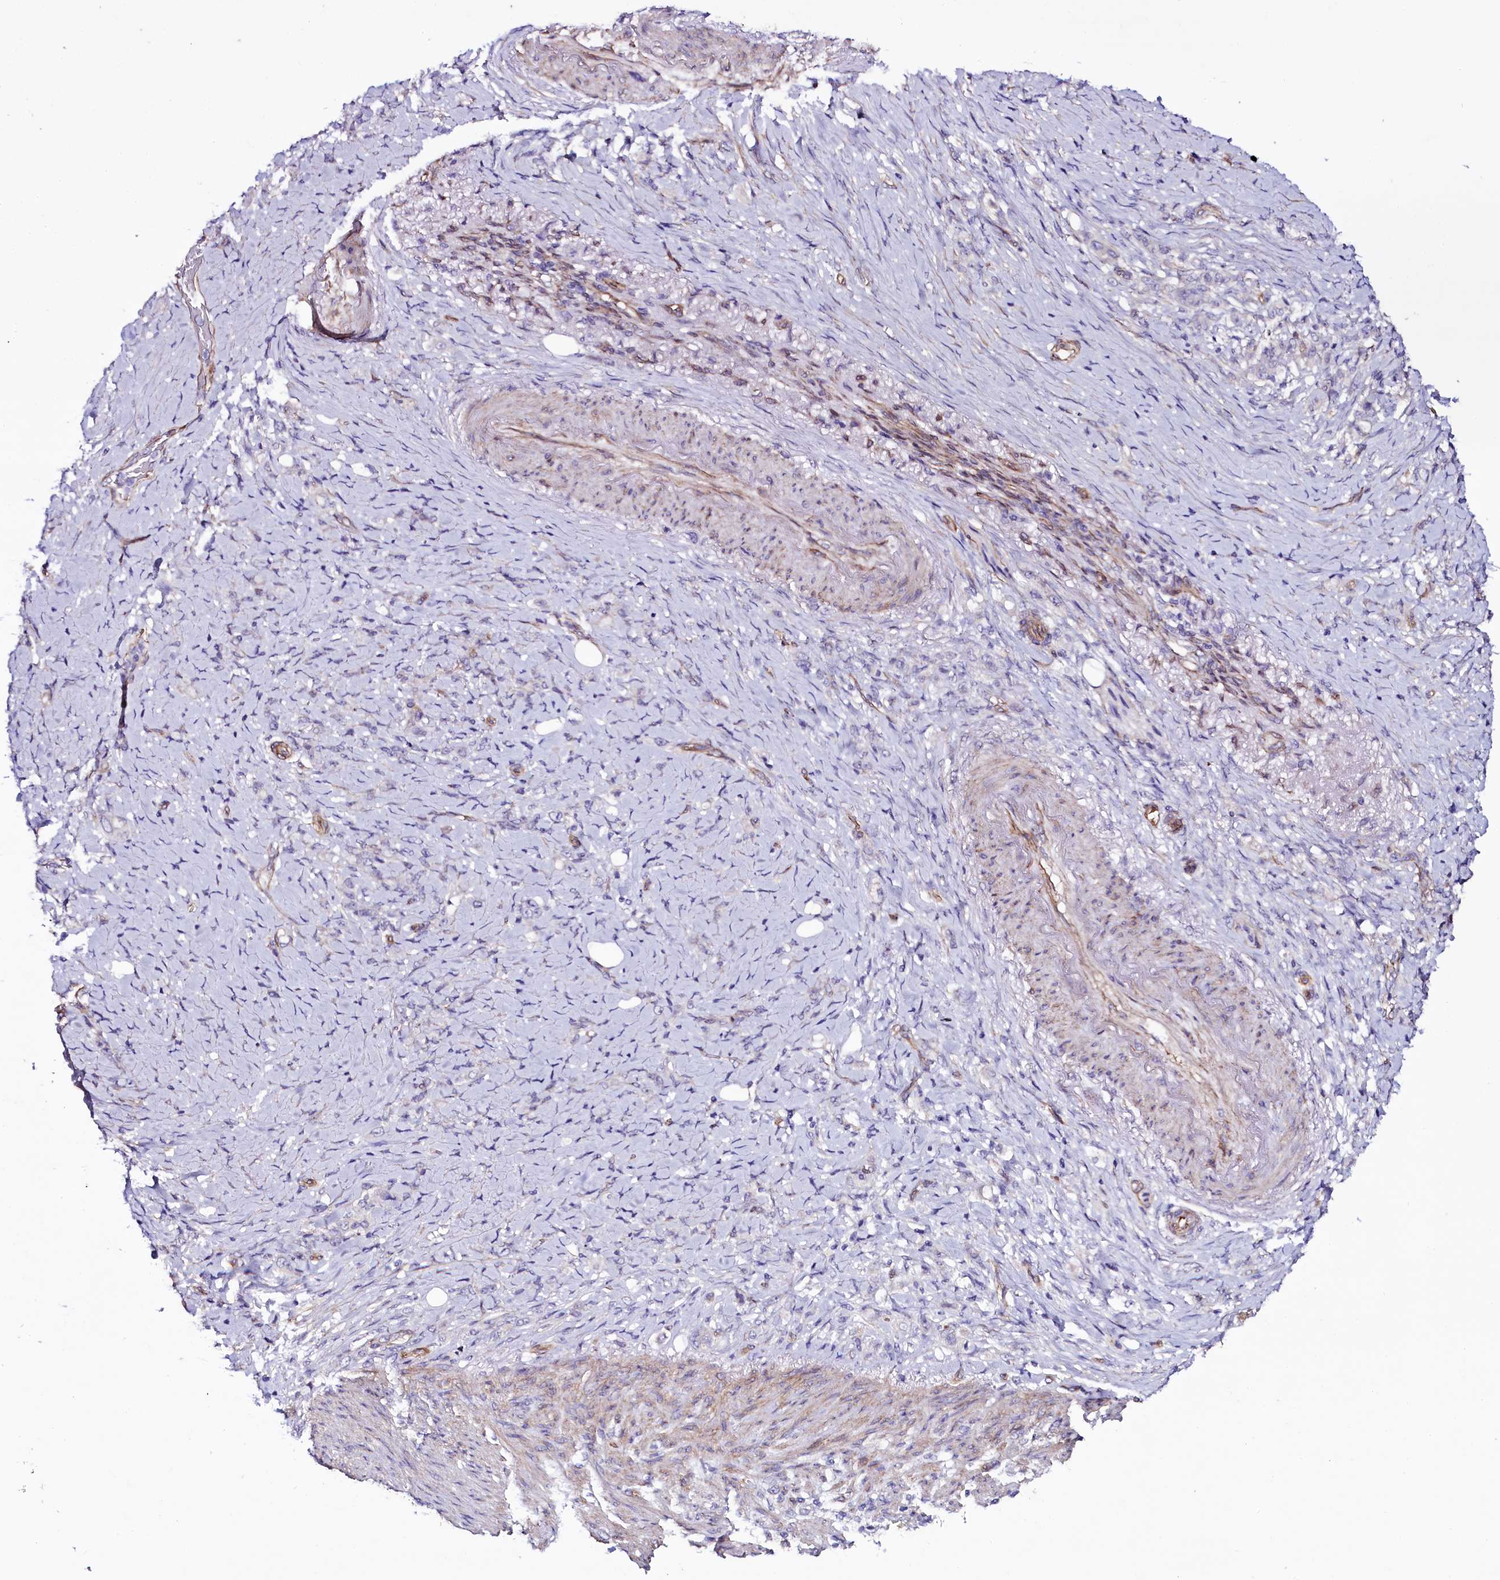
{"staining": {"intensity": "negative", "quantity": "none", "location": "none"}, "tissue": "stomach cancer", "cell_type": "Tumor cells", "image_type": "cancer", "snomed": [{"axis": "morphology", "description": "Adenocarcinoma, NOS"}, {"axis": "topography", "description": "Stomach"}], "caption": "This is an IHC photomicrograph of human stomach cancer (adenocarcinoma). There is no expression in tumor cells.", "gene": "MEX3C", "patient": {"sex": "female", "age": 79}}